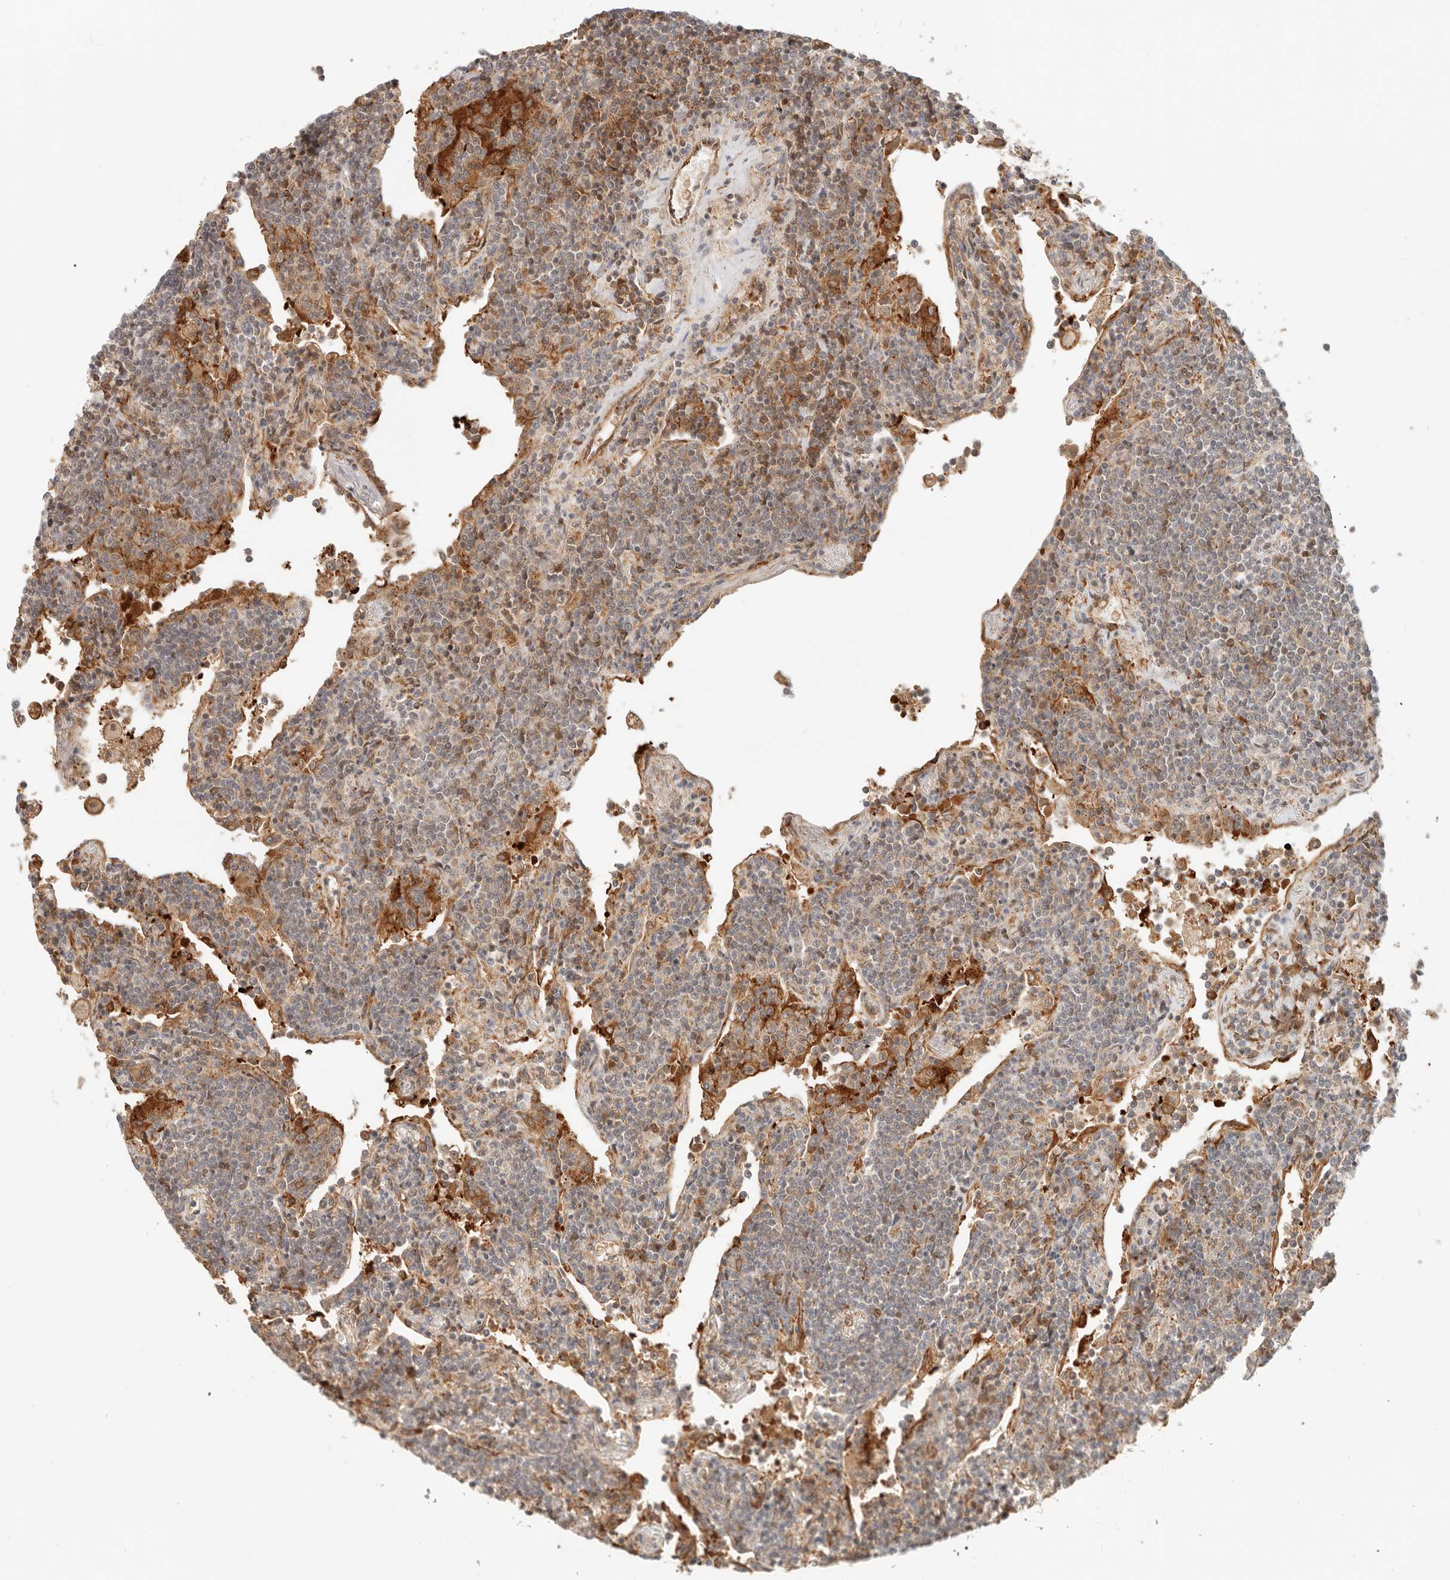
{"staining": {"intensity": "weak", "quantity": "<25%", "location": "nuclear"}, "tissue": "lymphoma", "cell_type": "Tumor cells", "image_type": "cancer", "snomed": [{"axis": "morphology", "description": "Malignant lymphoma, non-Hodgkin's type, Low grade"}, {"axis": "topography", "description": "Lung"}], "caption": "Tumor cells show no significant protein expression in malignant lymphoma, non-Hodgkin's type (low-grade). The staining was performed using DAB (3,3'-diaminobenzidine) to visualize the protein expression in brown, while the nuclei were stained in blue with hematoxylin (Magnification: 20x).", "gene": "HEXD", "patient": {"sex": "female", "age": 71}}